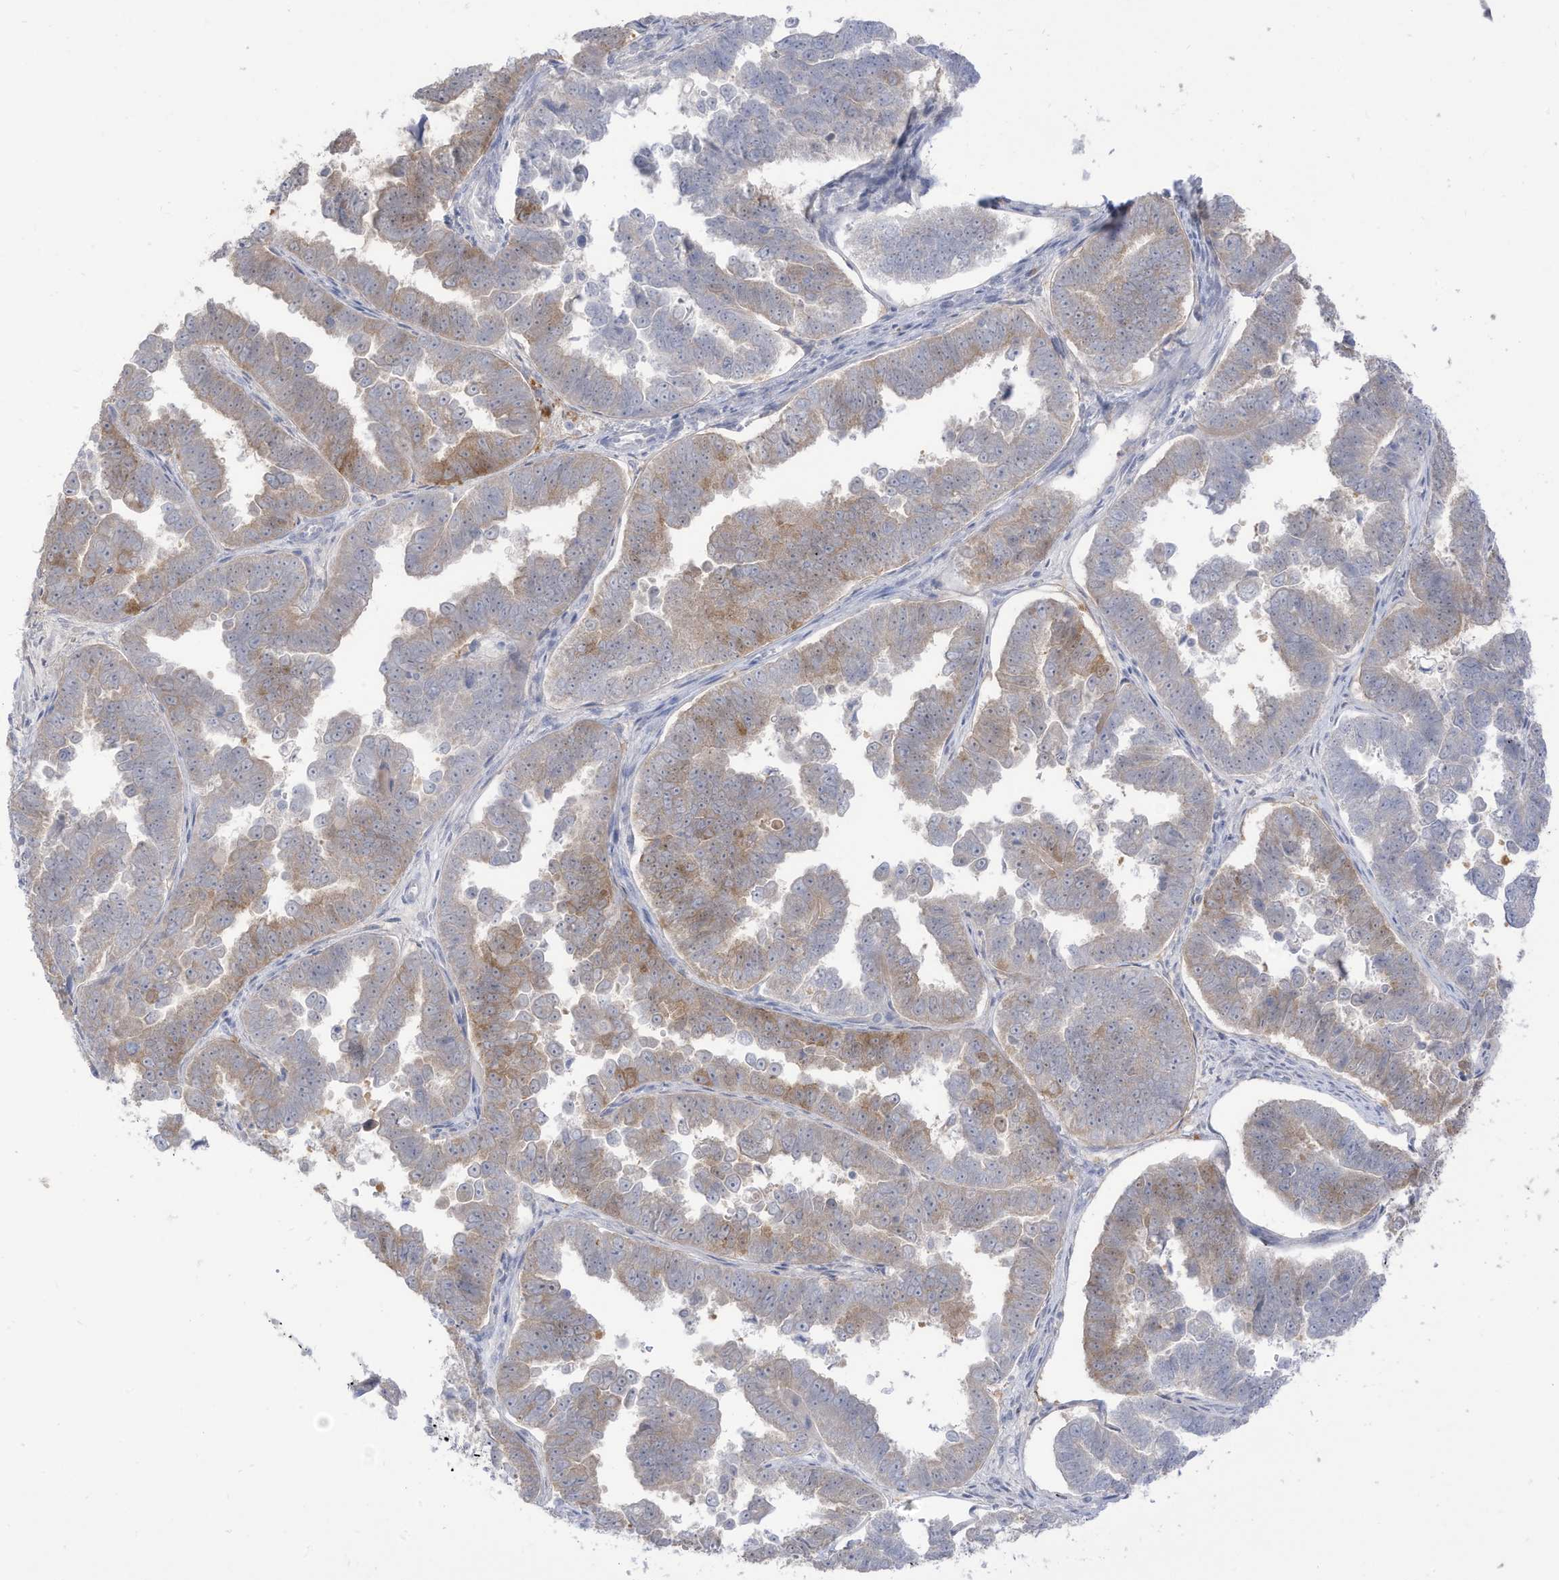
{"staining": {"intensity": "moderate", "quantity": "<25%", "location": "cytoplasmic/membranous"}, "tissue": "endometrial cancer", "cell_type": "Tumor cells", "image_type": "cancer", "snomed": [{"axis": "morphology", "description": "Adenocarcinoma, NOS"}, {"axis": "topography", "description": "Endometrium"}], "caption": "The immunohistochemical stain shows moderate cytoplasmic/membranous expression in tumor cells of endometrial adenocarcinoma tissue. Nuclei are stained in blue.", "gene": "OGT", "patient": {"sex": "female", "age": 75}}